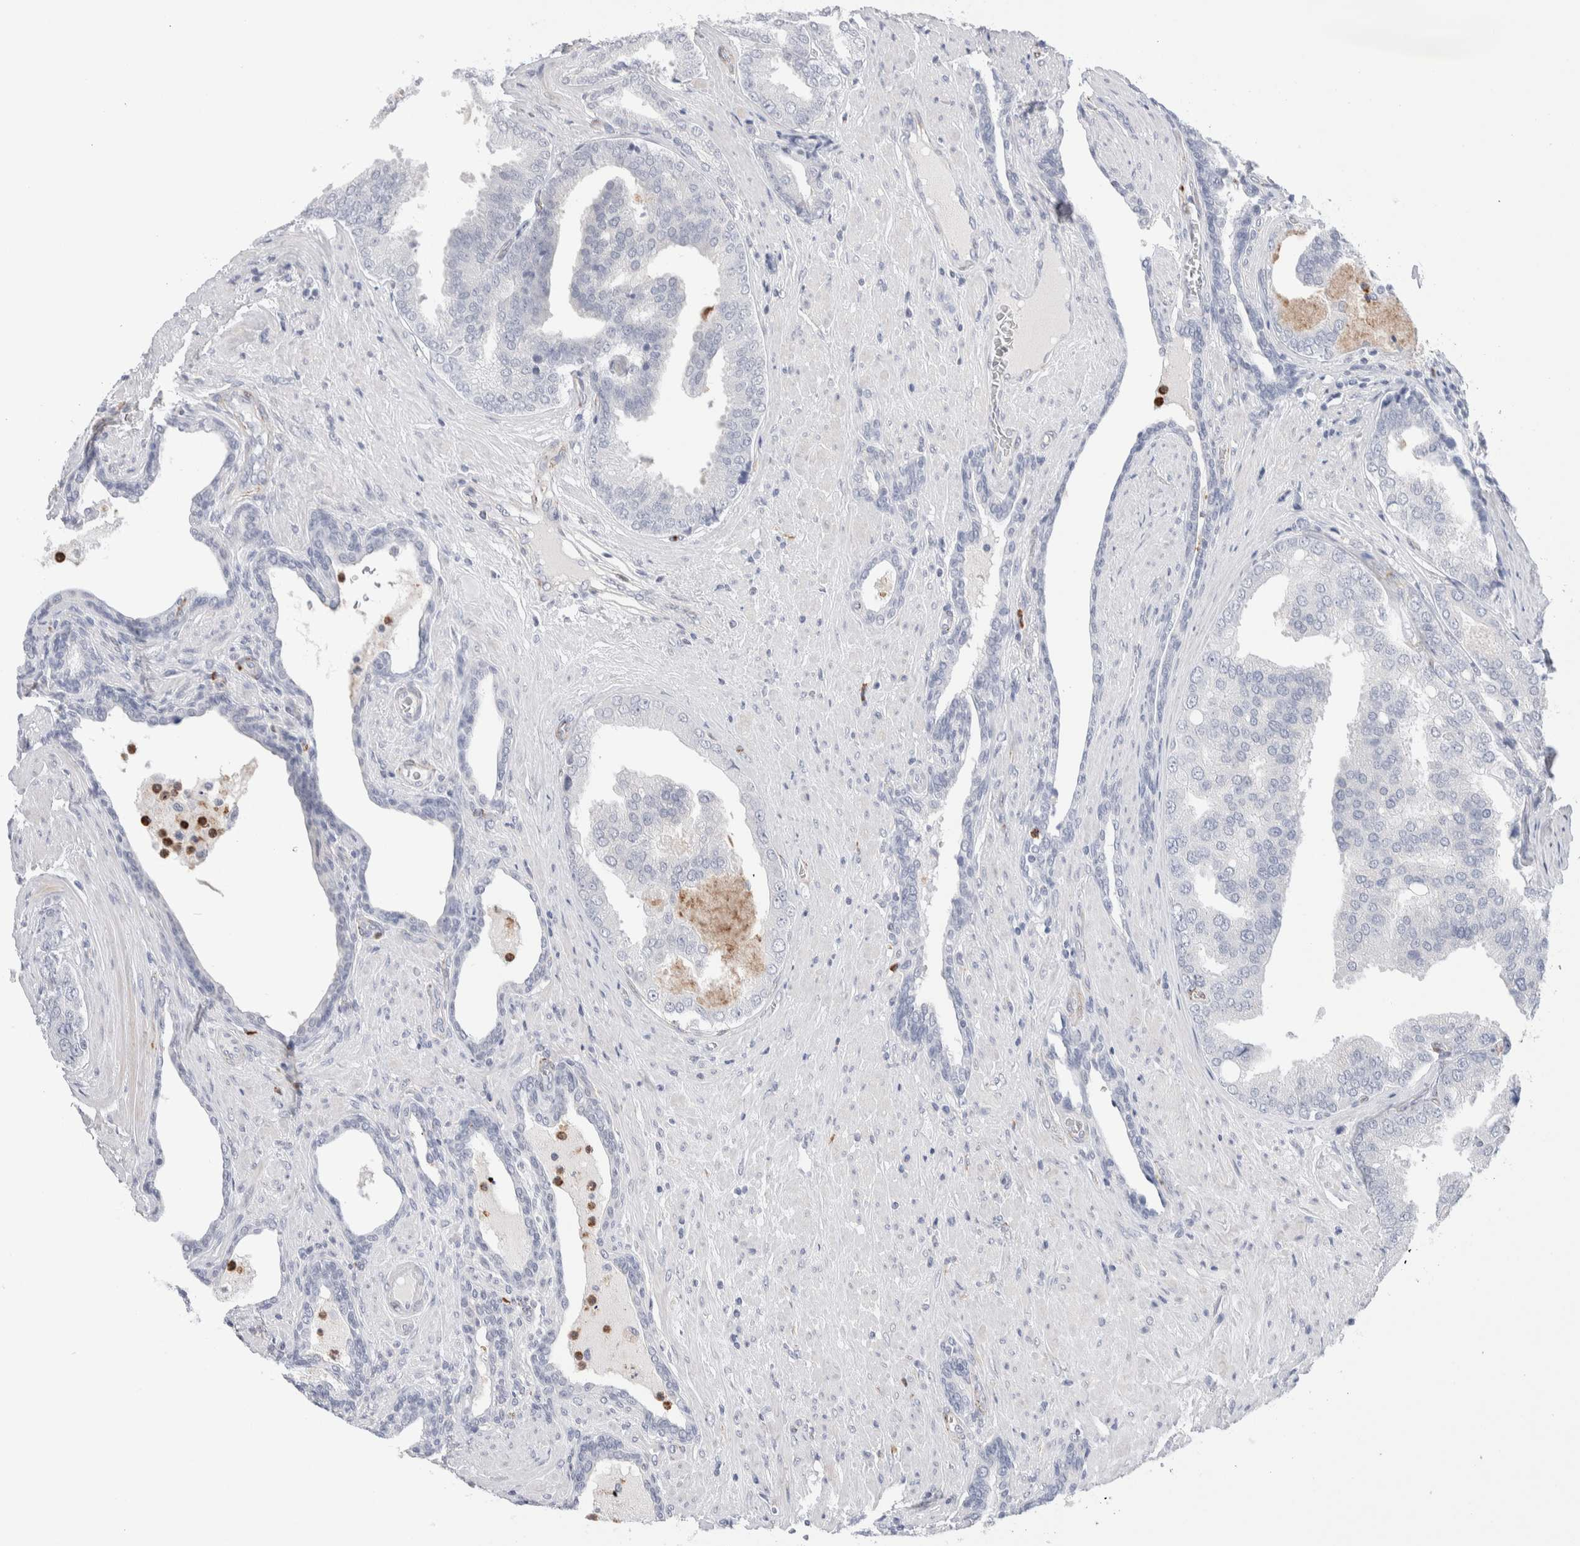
{"staining": {"intensity": "negative", "quantity": "none", "location": "none"}, "tissue": "prostate cancer", "cell_type": "Tumor cells", "image_type": "cancer", "snomed": [{"axis": "morphology", "description": "Adenocarcinoma, High grade"}, {"axis": "topography", "description": "Prostate"}], "caption": "Tumor cells are negative for protein expression in human prostate cancer (adenocarcinoma (high-grade)). (IHC, brightfield microscopy, high magnification).", "gene": "SEPTIN4", "patient": {"sex": "male", "age": 50}}